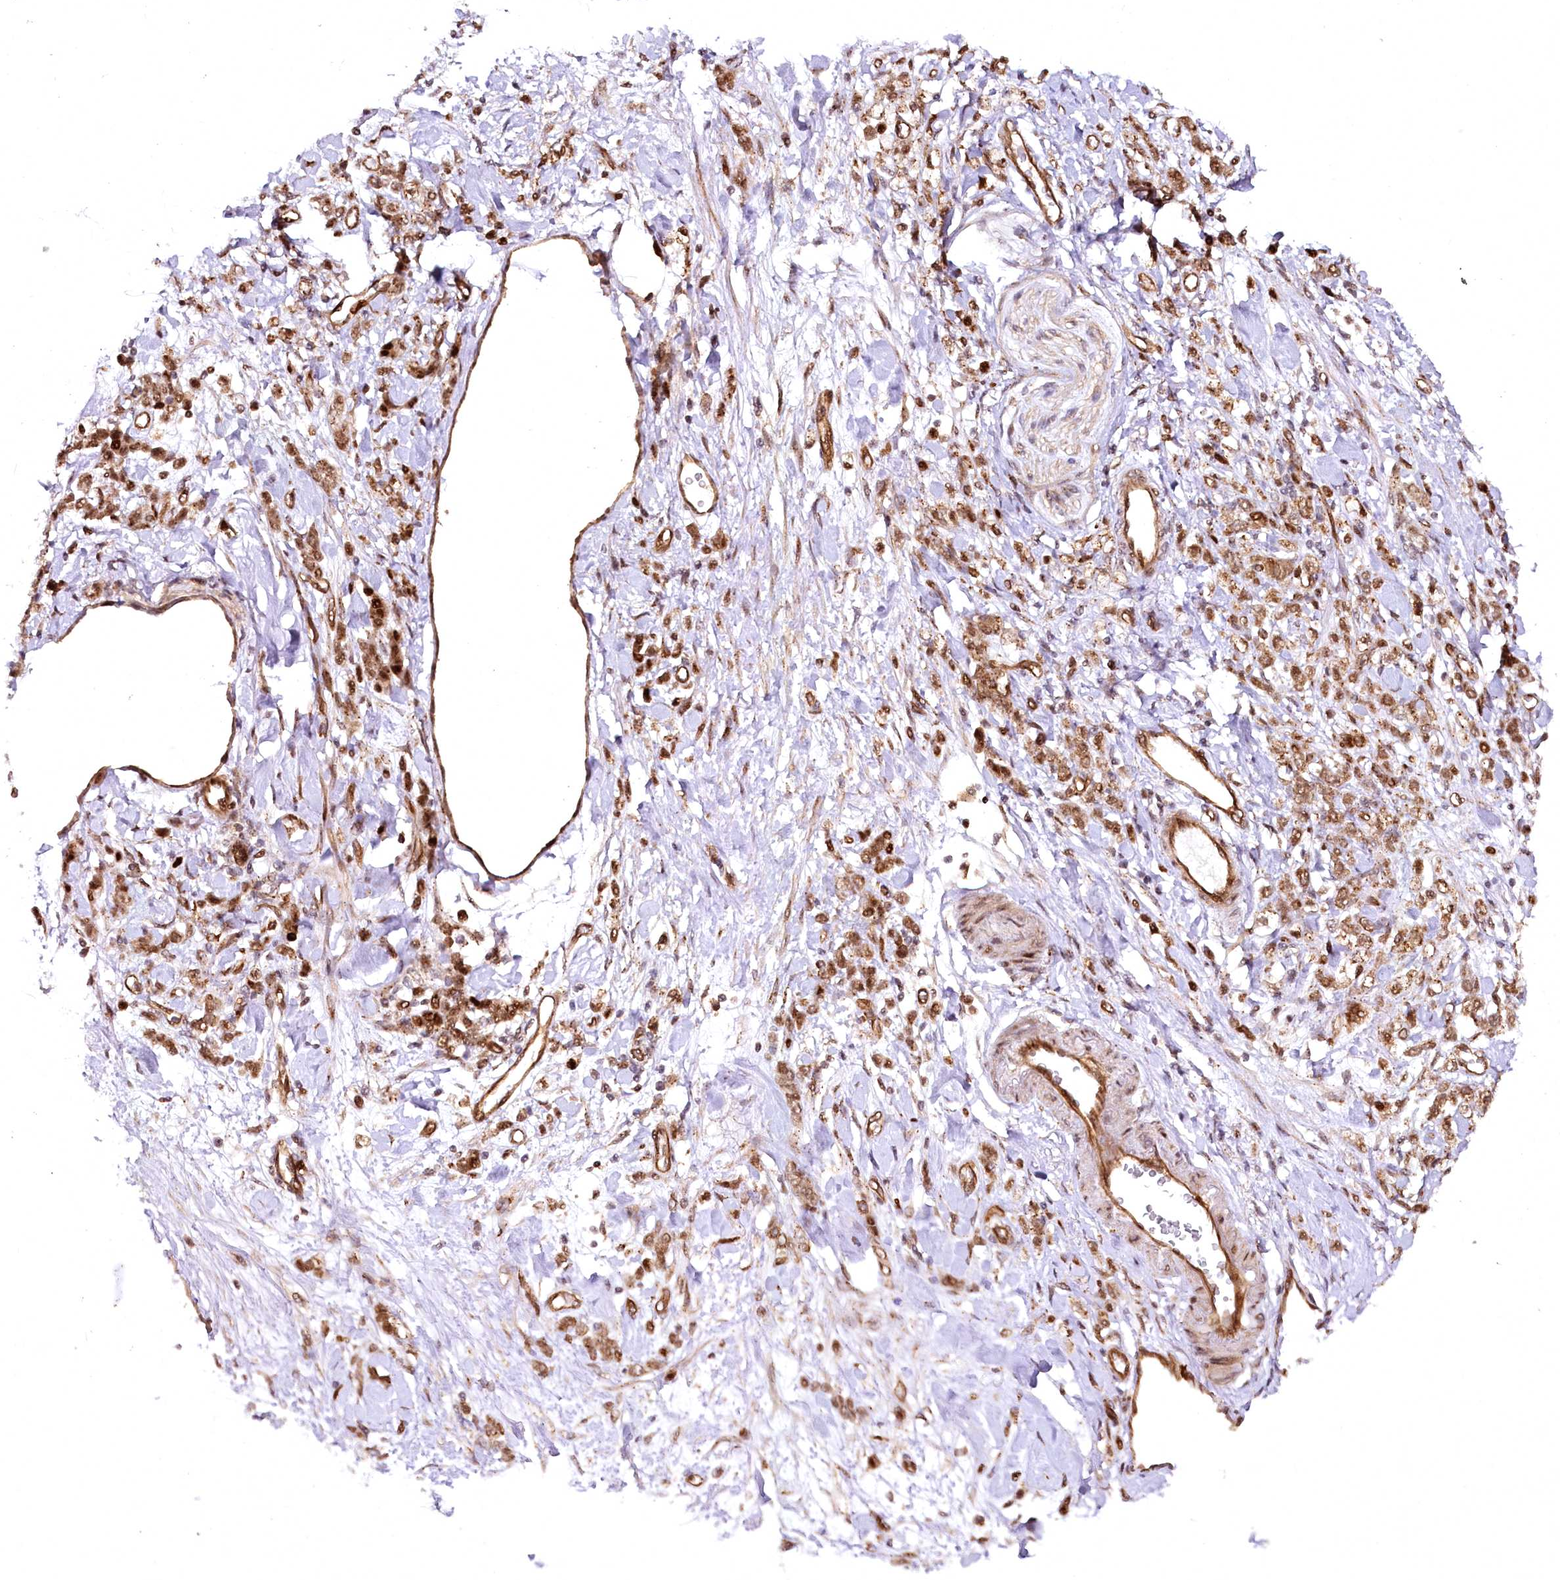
{"staining": {"intensity": "moderate", "quantity": ">75%", "location": "cytoplasmic/membranous,nuclear"}, "tissue": "stomach cancer", "cell_type": "Tumor cells", "image_type": "cancer", "snomed": [{"axis": "morphology", "description": "Normal tissue, NOS"}, {"axis": "morphology", "description": "Adenocarcinoma, NOS"}, {"axis": "topography", "description": "Stomach"}], "caption": "Stomach adenocarcinoma tissue displays moderate cytoplasmic/membranous and nuclear expression in approximately >75% of tumor cells", "gene": "COPG1", "patient": {"sex": "male", "age": 82}}